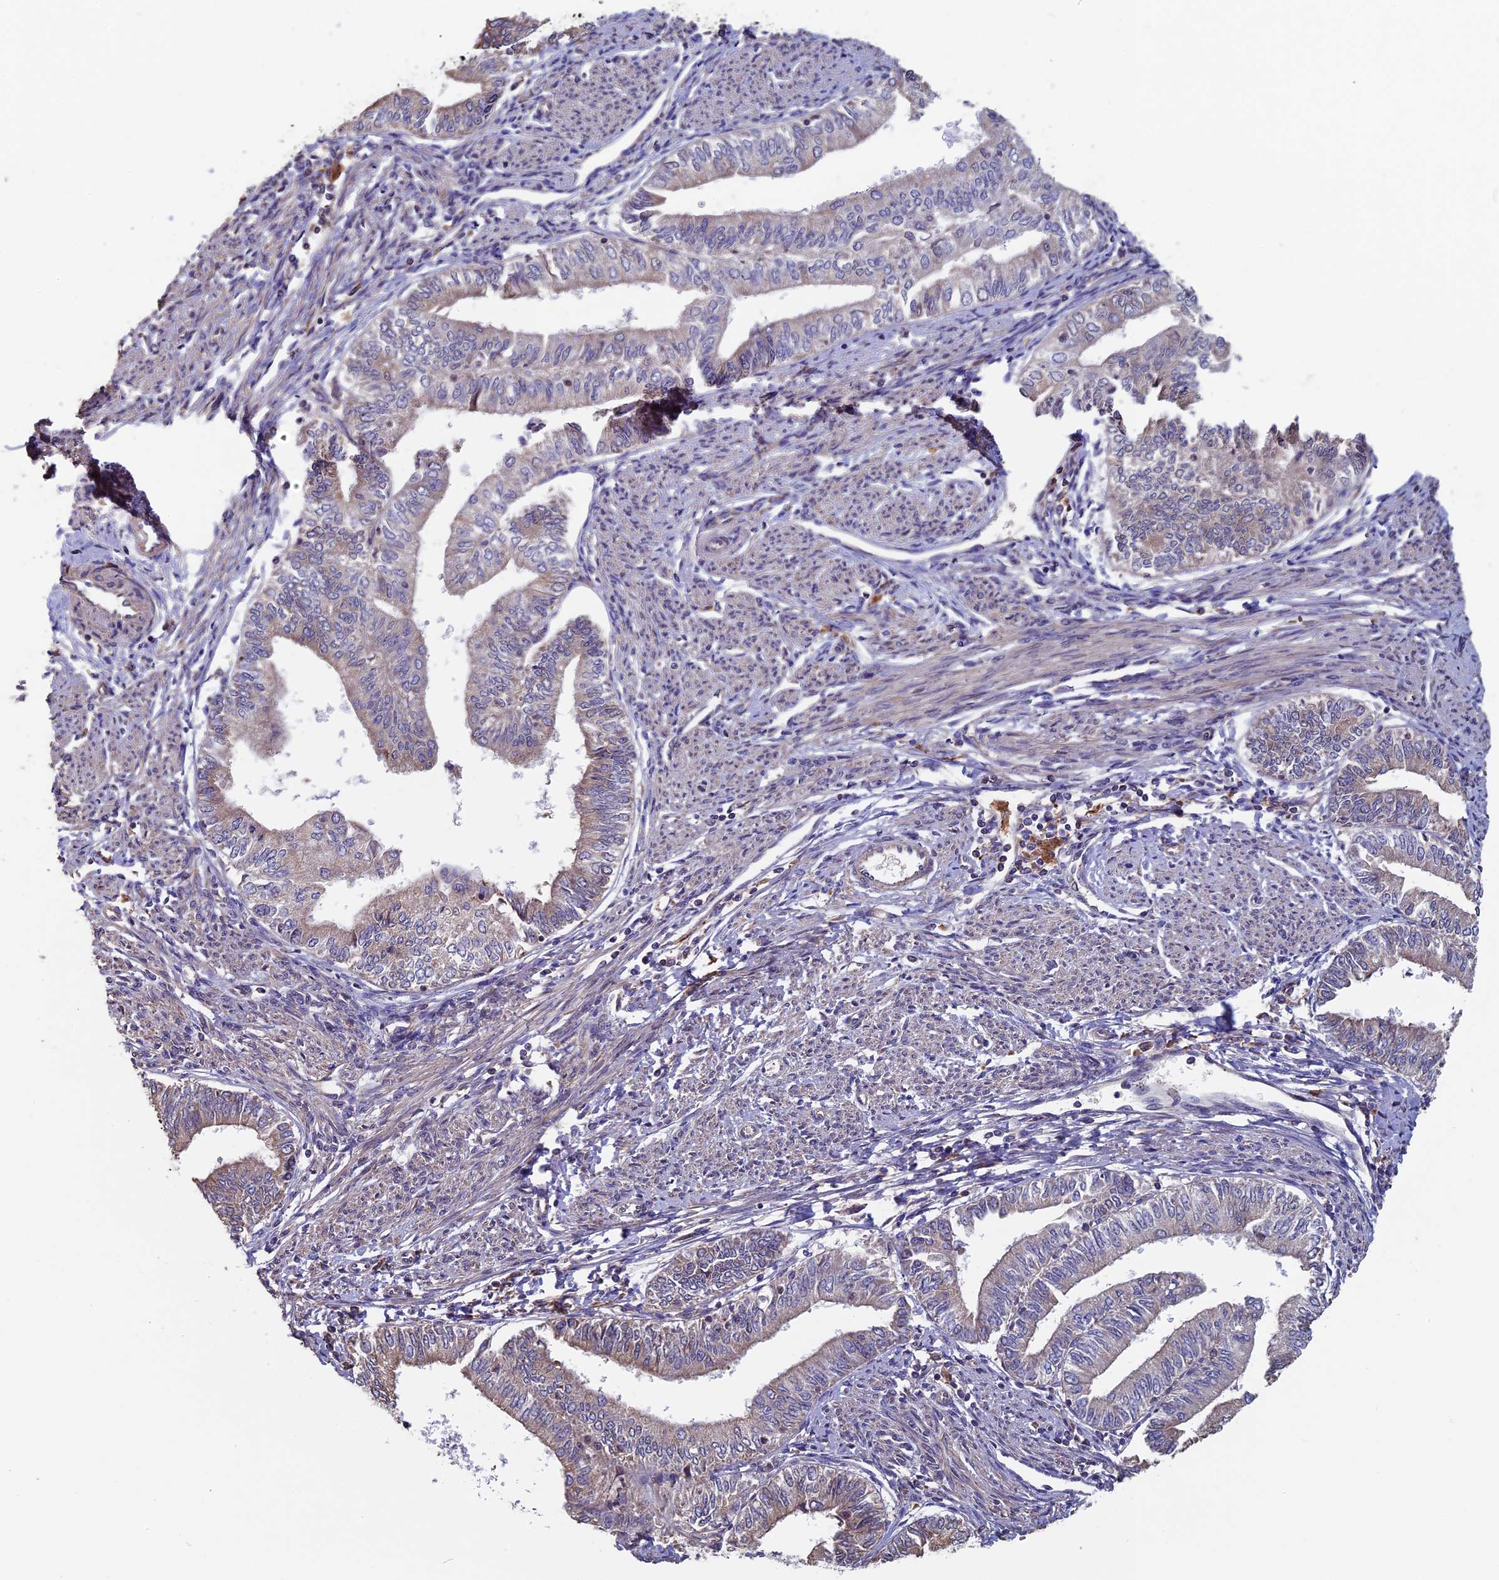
{"staining": {"intensity": "weak", "quantity": "25%-75%", "location": "cytoplasmic/membranous"}, "tissue": "endometrial cancer", "cell_type": "Tumor cells", "image_type": "cancer", "snomed": [{"axis": "morphology", "description": "Adenocarcinoma, NOS"}, {"axis": "topography", "description": "Endometrium"}], "caption": "High-power microscopy captured an IHC photomicrograph of endometrial cancer, revealing weak cytoplasmic/membranous positivity in about 25%-75% of tumor cells. (DAB IHC, brown staining for protein, blue staining for nuclei).", "gene": "CCDC153", "patient": {"sex": "female", "age": 66}}